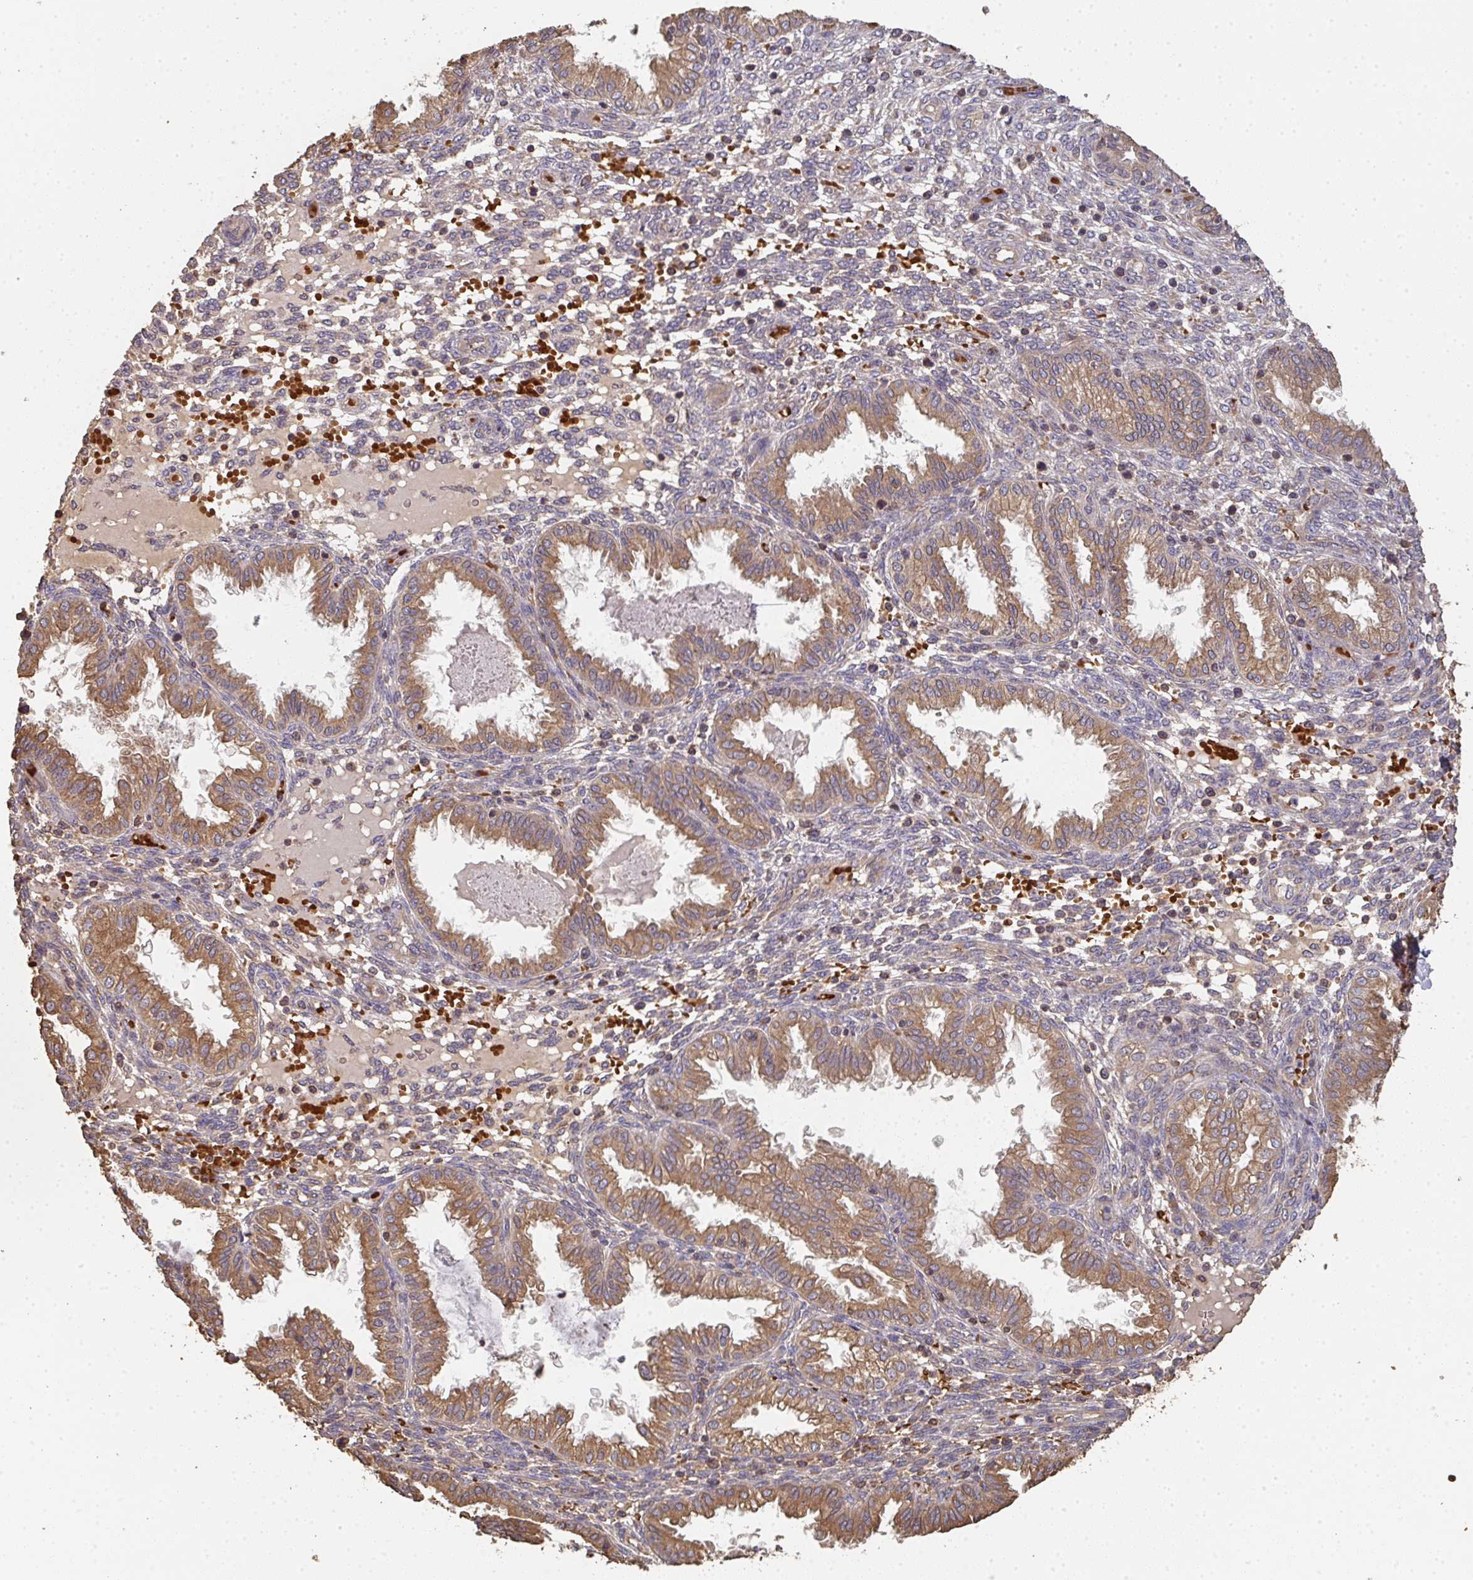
{"staining": {"intensity": "weak", "quantity": "<25%", "location": "cytoplasmic/membranous"}, "tissue": "endometrium", "cell_type": "Cells in endometrial stroma", "image_type": "normal", "snomed": [{"axis": "morphology", "description": "Normal tissue, NOS"}, {"axis": "topography", "description": "Endometrium"}], "caption": "This histopathology image is of unremarkable endometrium stained with IHC to label a protein in brown with the nuclei are counter-stained blue. There is no positivity in cells in endometrial stroma. Brightfield microscopy of immunohistochemistry (IHC) stained with DAB (brown) and hematoxylin (blue), captured at high magnification.", "gene": "POLG", "patient": {"sex": "female", "age": 33}}